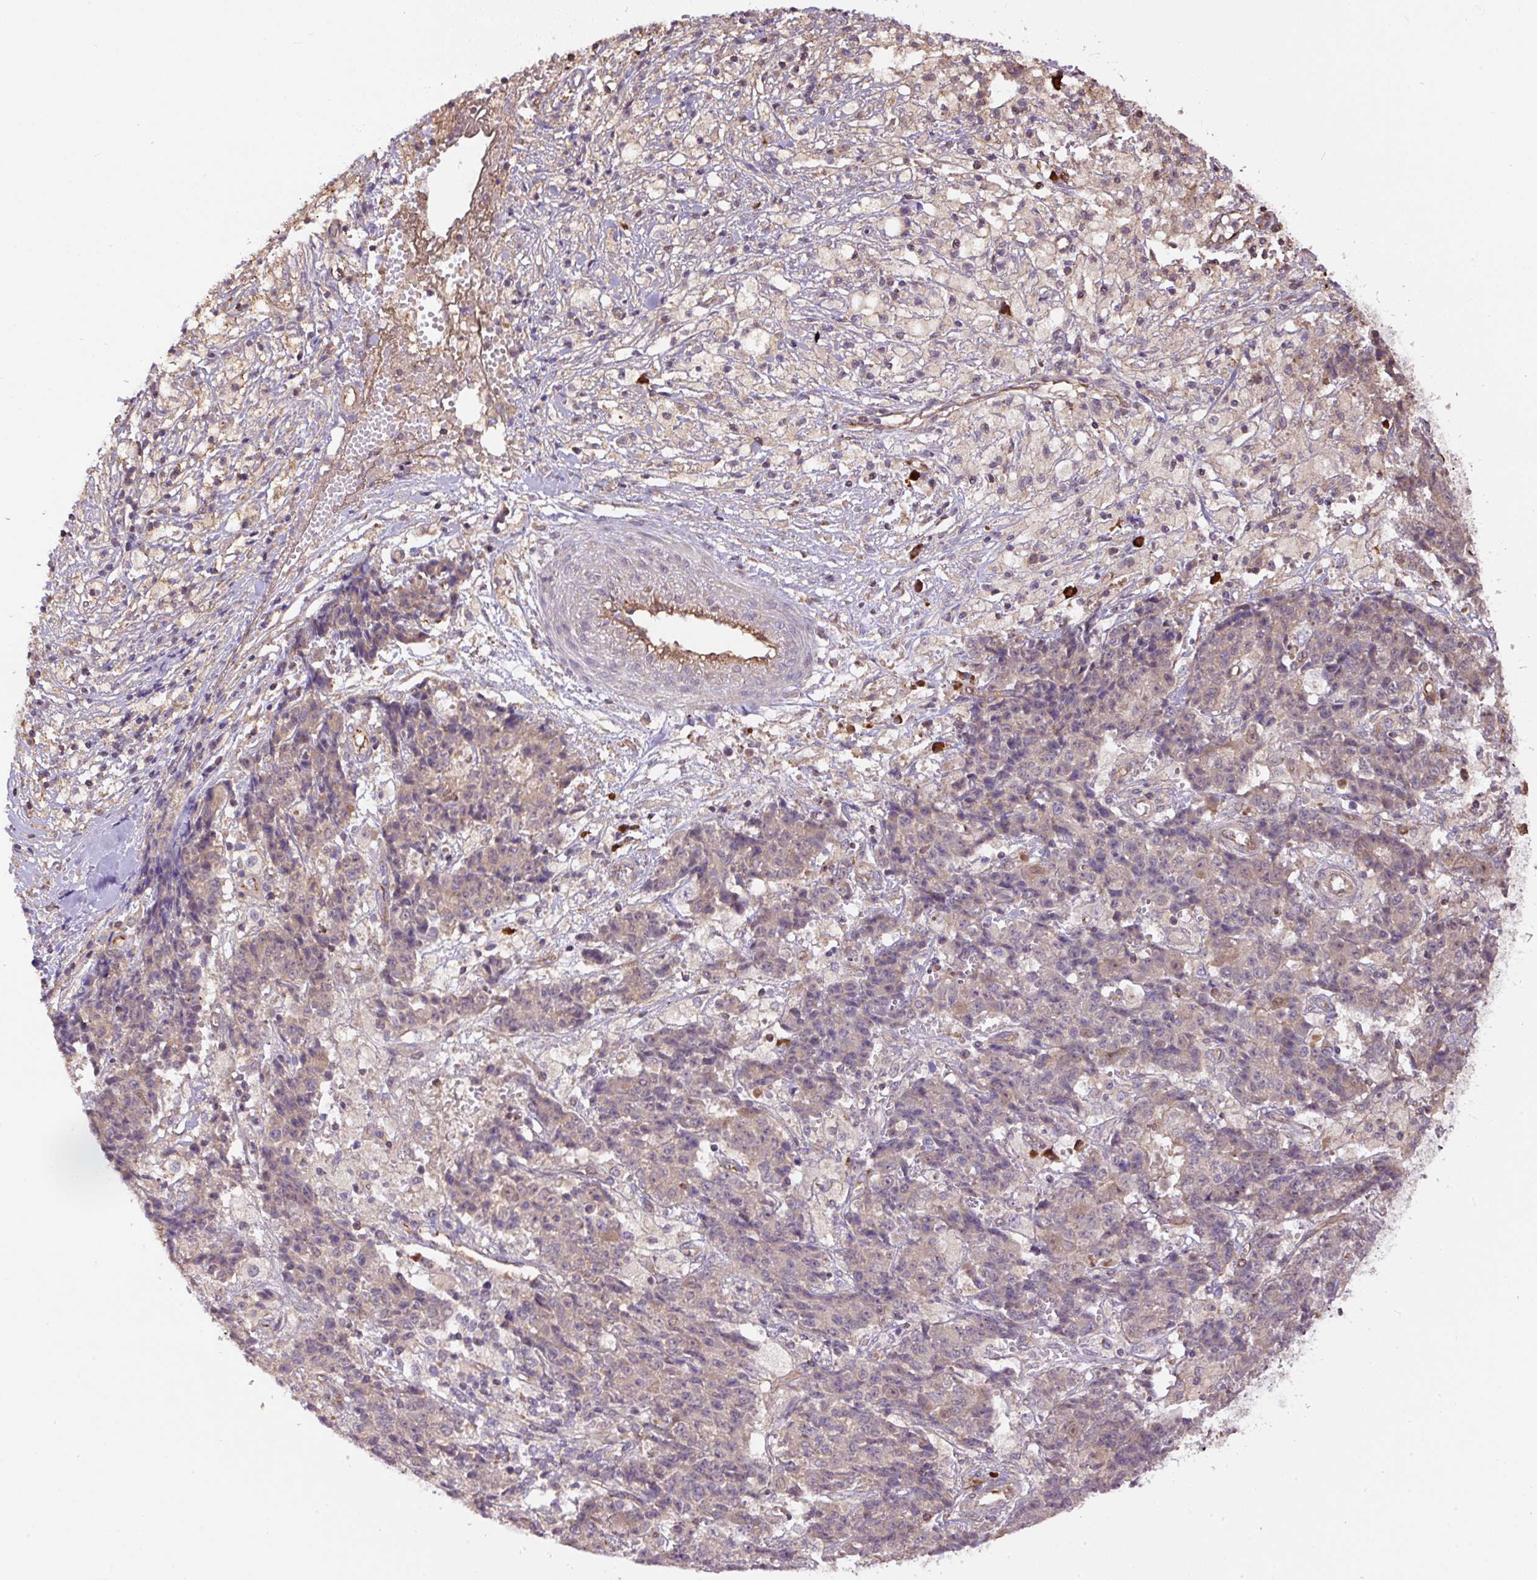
{"staining": {"intensity": "weak", "quantity": "25%-75%", "location": "cytoplasmic/membranous"}, "tissue": "ovarian cancer", "cell_type": "Tumor cells", "image_type": "cancer", "snomed": [{"axis": "morphology", "description": "Carcinoma, endometroid"}, {"axis": "topography", "description": "Ovary"}], "caption": "Protein staining of ovarian endometroid carcinoma tissue shows weak cytoplasmic/membranous expression in approximately 25%-75% of tumor cells. Immunohistochemistry (ihc) stains the protein of interest in brown and the nuclei are stained blue.", "gene": "PPME1", "patient": {"sex": "female", "age": 42}}